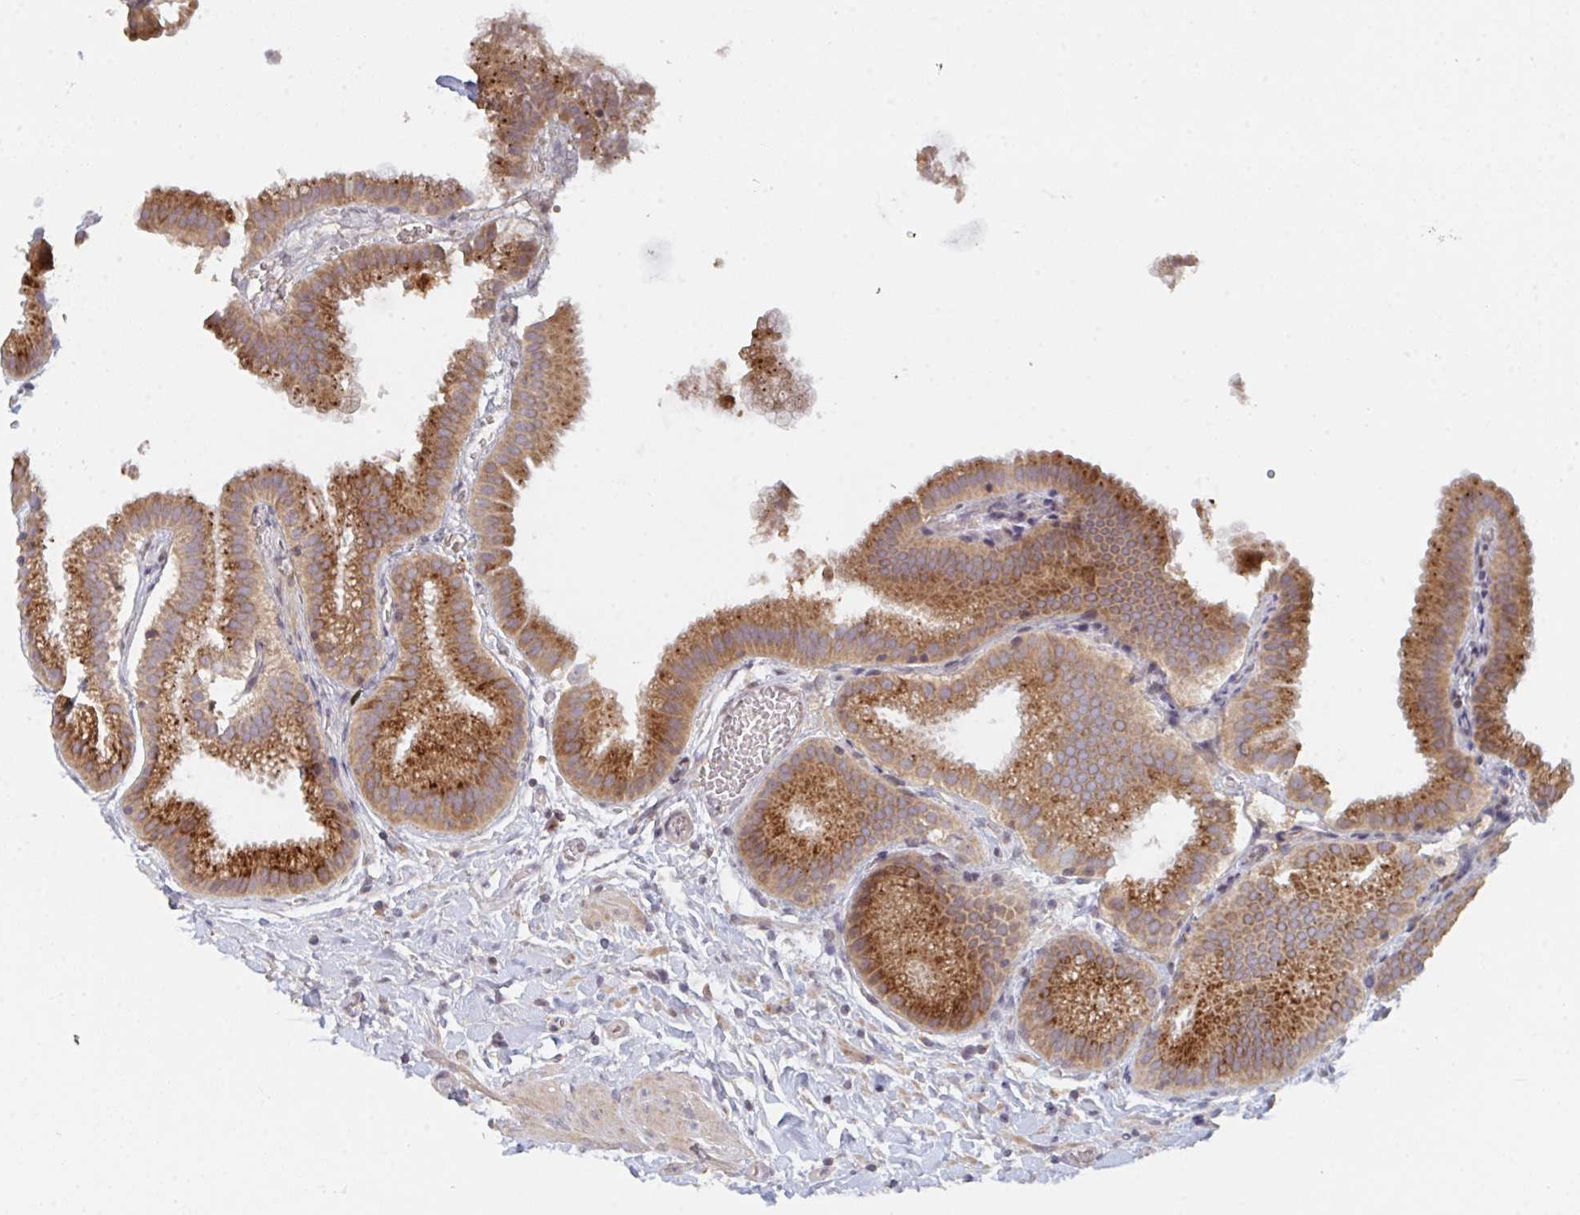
{"staining": {"intensity": "strong", "quantity": ">75%", "location": "cytoplasmic/membranous"}, "tissue": "gallbladder", "cell_type": "Glandular cells", "image_type": "normal", "snomed": [{"axis": "morphology", "description": "Normal tissue, NOS"}, {"axis": "topography", "description": "Gallbladder"}], "caption": "There is high levels of strong cytoplasmic/membranous expression in glandular cells of unremarkable gallbladder, as demonstrated by immunohistochemical staining (brown color).", "gene": "DCST1", "patient": {"sex": "female", "age": 63}}